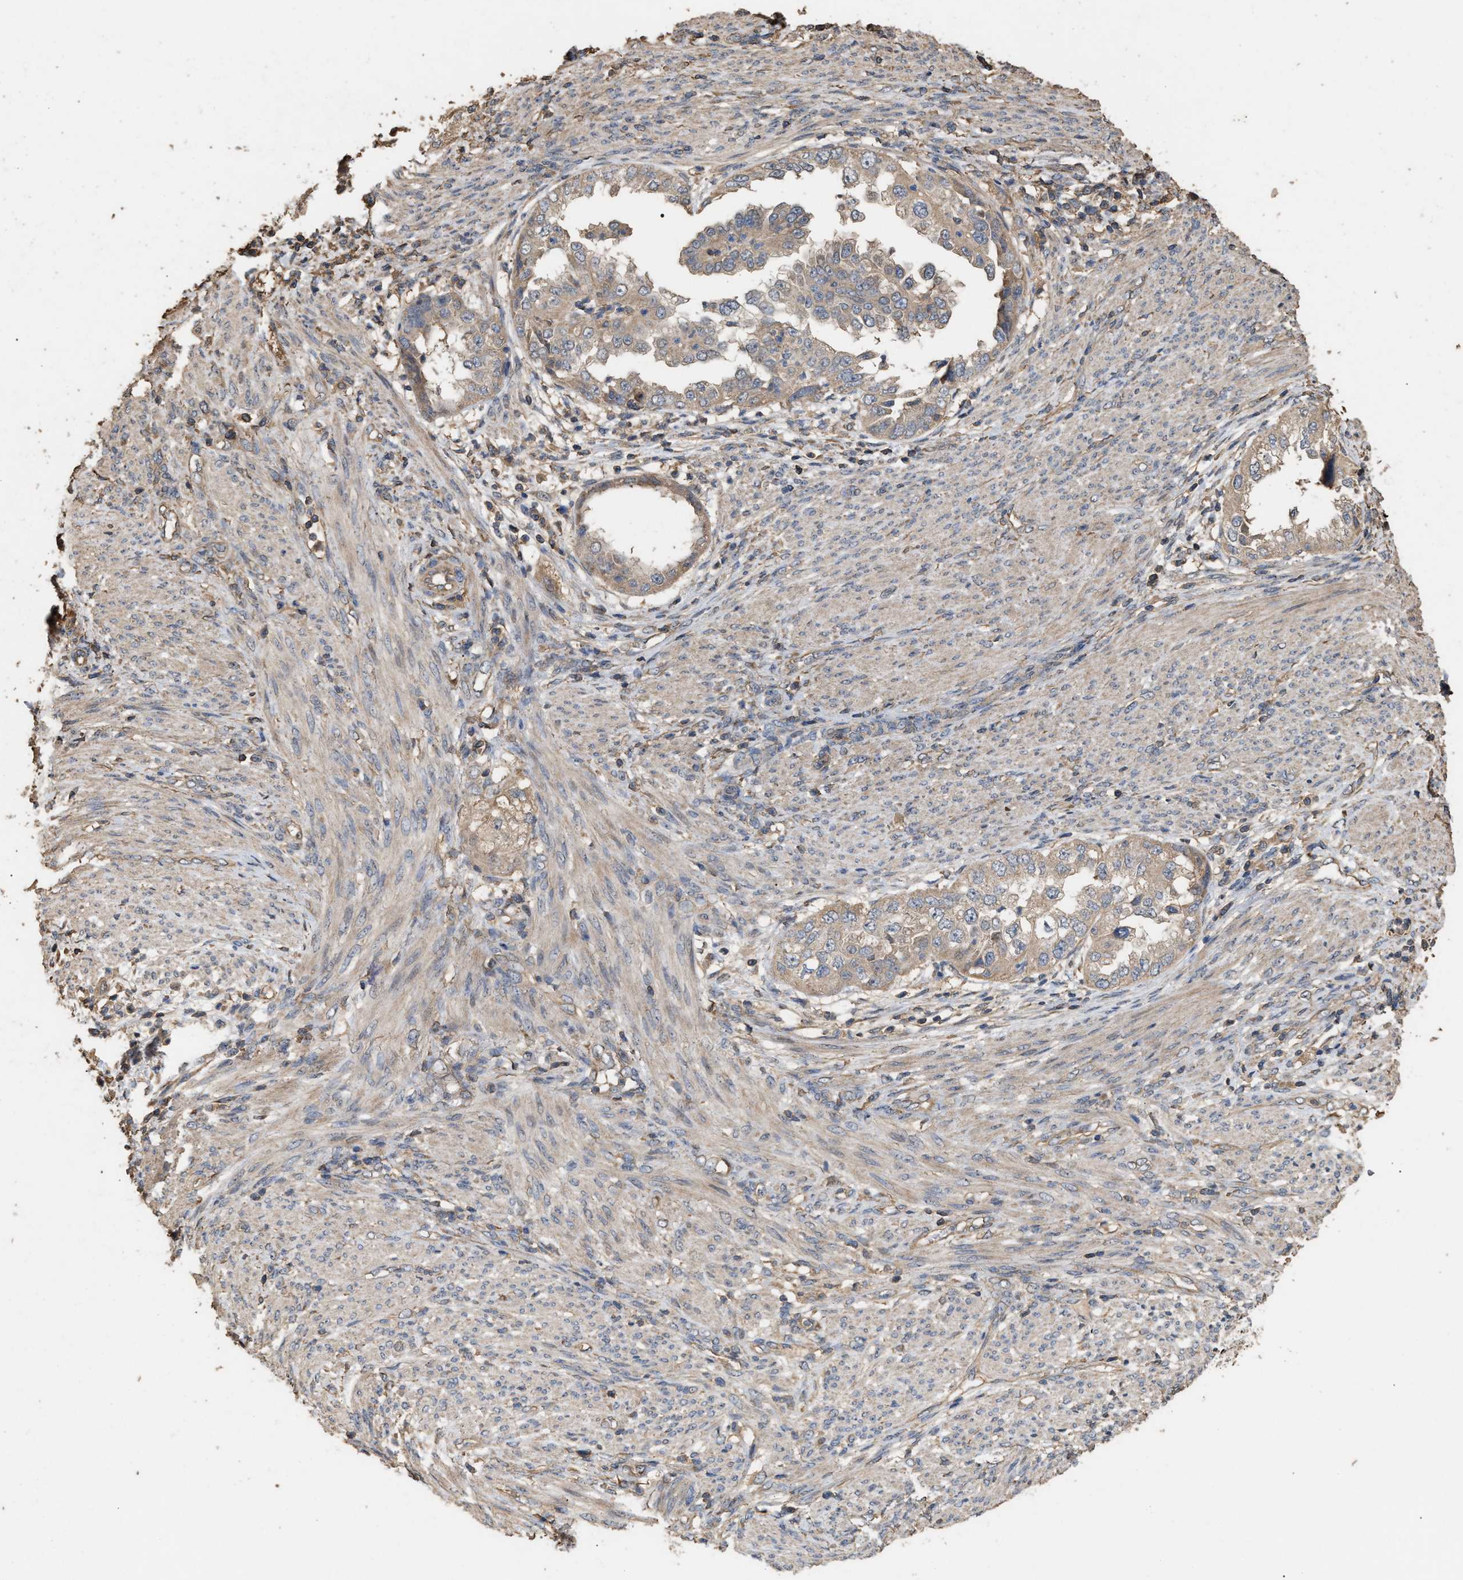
{"staining": {"intensity": "weak", "quantity": ">75%", "location": "cytoplasmic/membranous"}, "tissue": "endometrial cancer", "cell_type": "Tumor cells", "image_type": "cancer", "snomed": [{"axis": "morphology", "description": "Adenocarcinoma, NOS"}, {"axis": "topography", "description": "Endometrium"}], "caption": "Human endometrial cancer (adenocarcinoma) stained with a brown dye shows weak cytoplasmic/membranous positive staining in about >75% of tumor cells.", "gene": "HTRA3", "patient": {"sex": "female", "age": 85}}